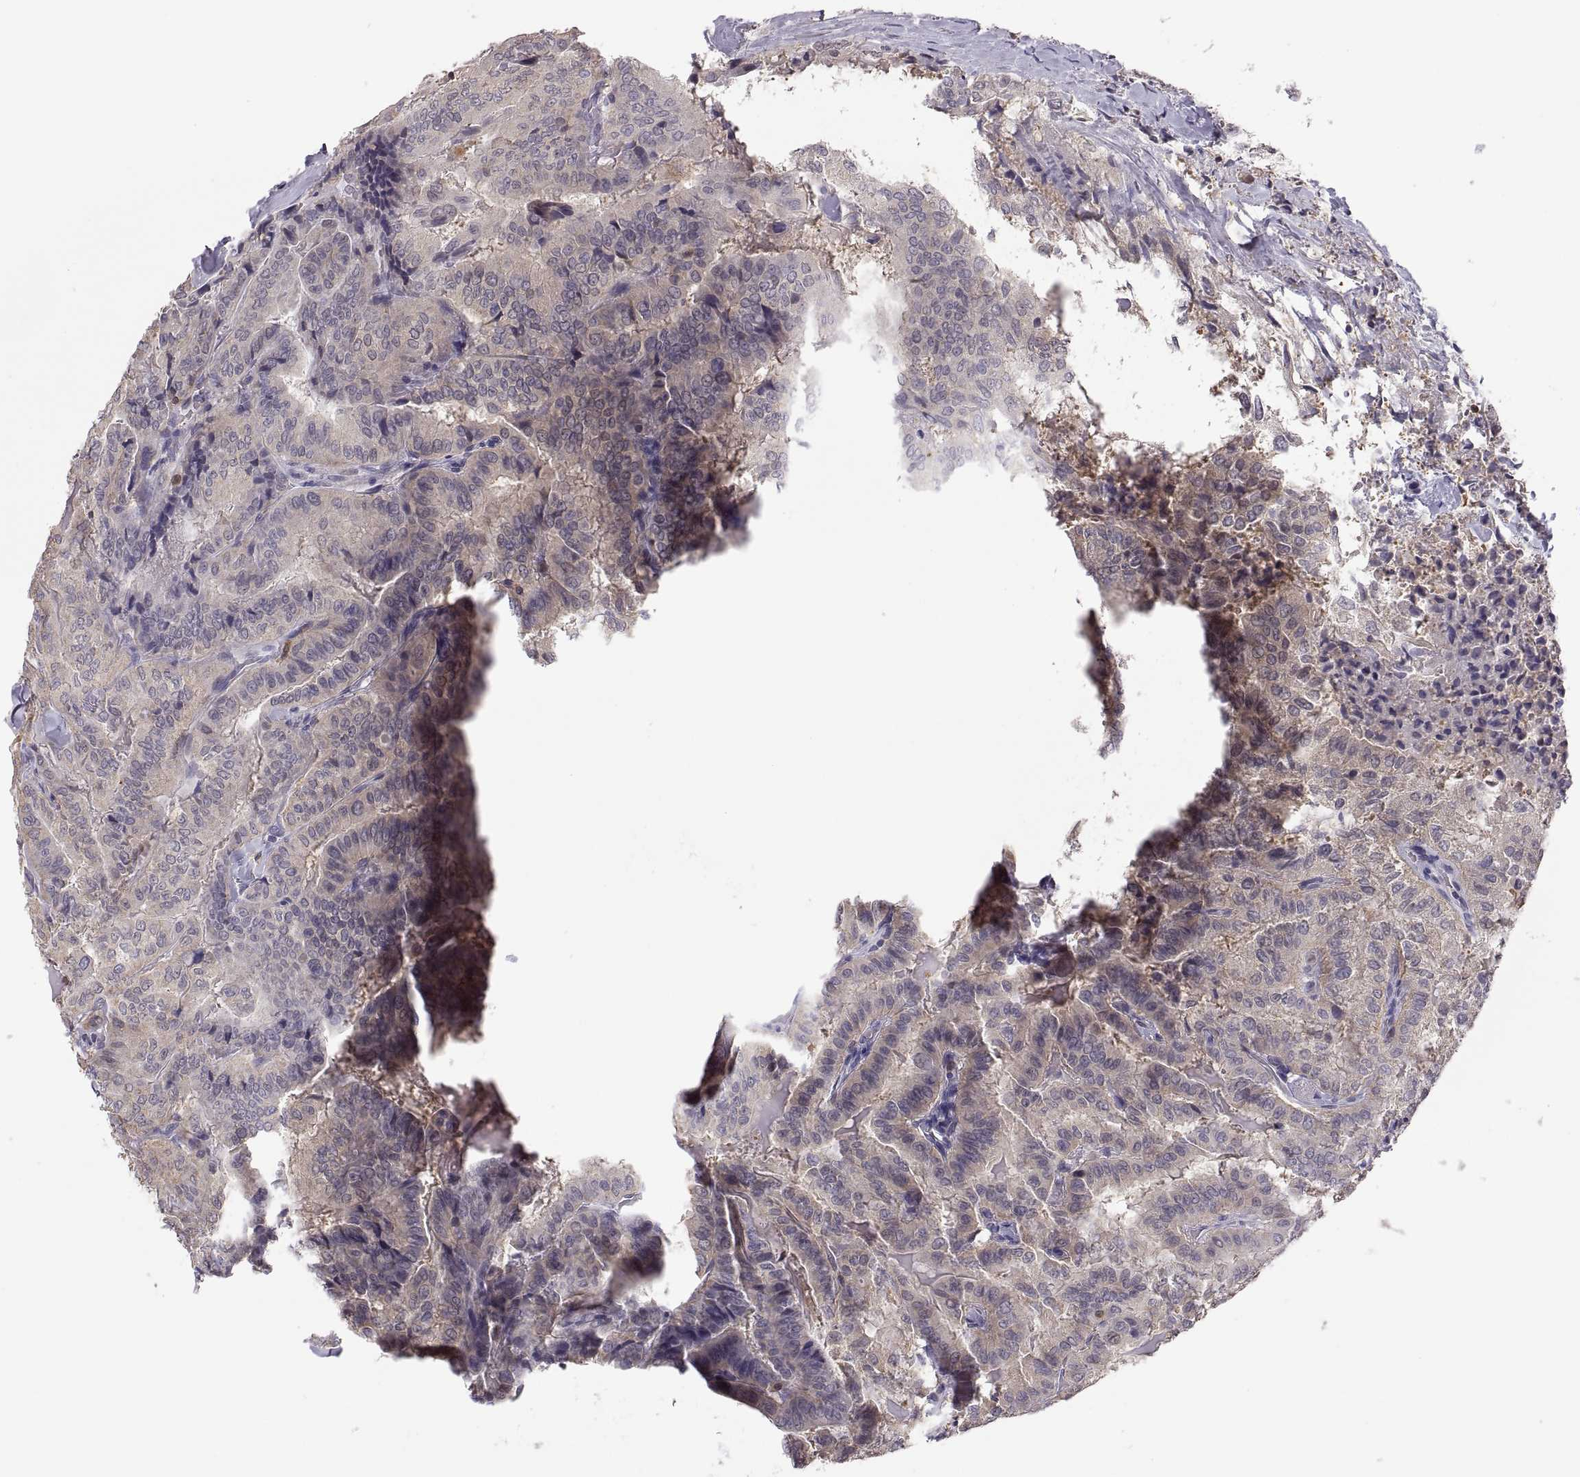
{"staining": {"intensity": "negative", "quantity": "none", "location": "none"}, "tissue": "thyroid cancer", "cell_type": "Tumor cells", "image_type": "cancer", "snomed": [{"axis": "morphology", "description": "Papillary adenocarcinoma, NOS"}, {"axis": "topography", "description": "Thyroid gland"}], "caption": "Immunohistochemistry of human thyroid cancer displays no positivity in tumor cells.", "gene": "FGF9", "patient": {"sex": "female", "age": 68}}